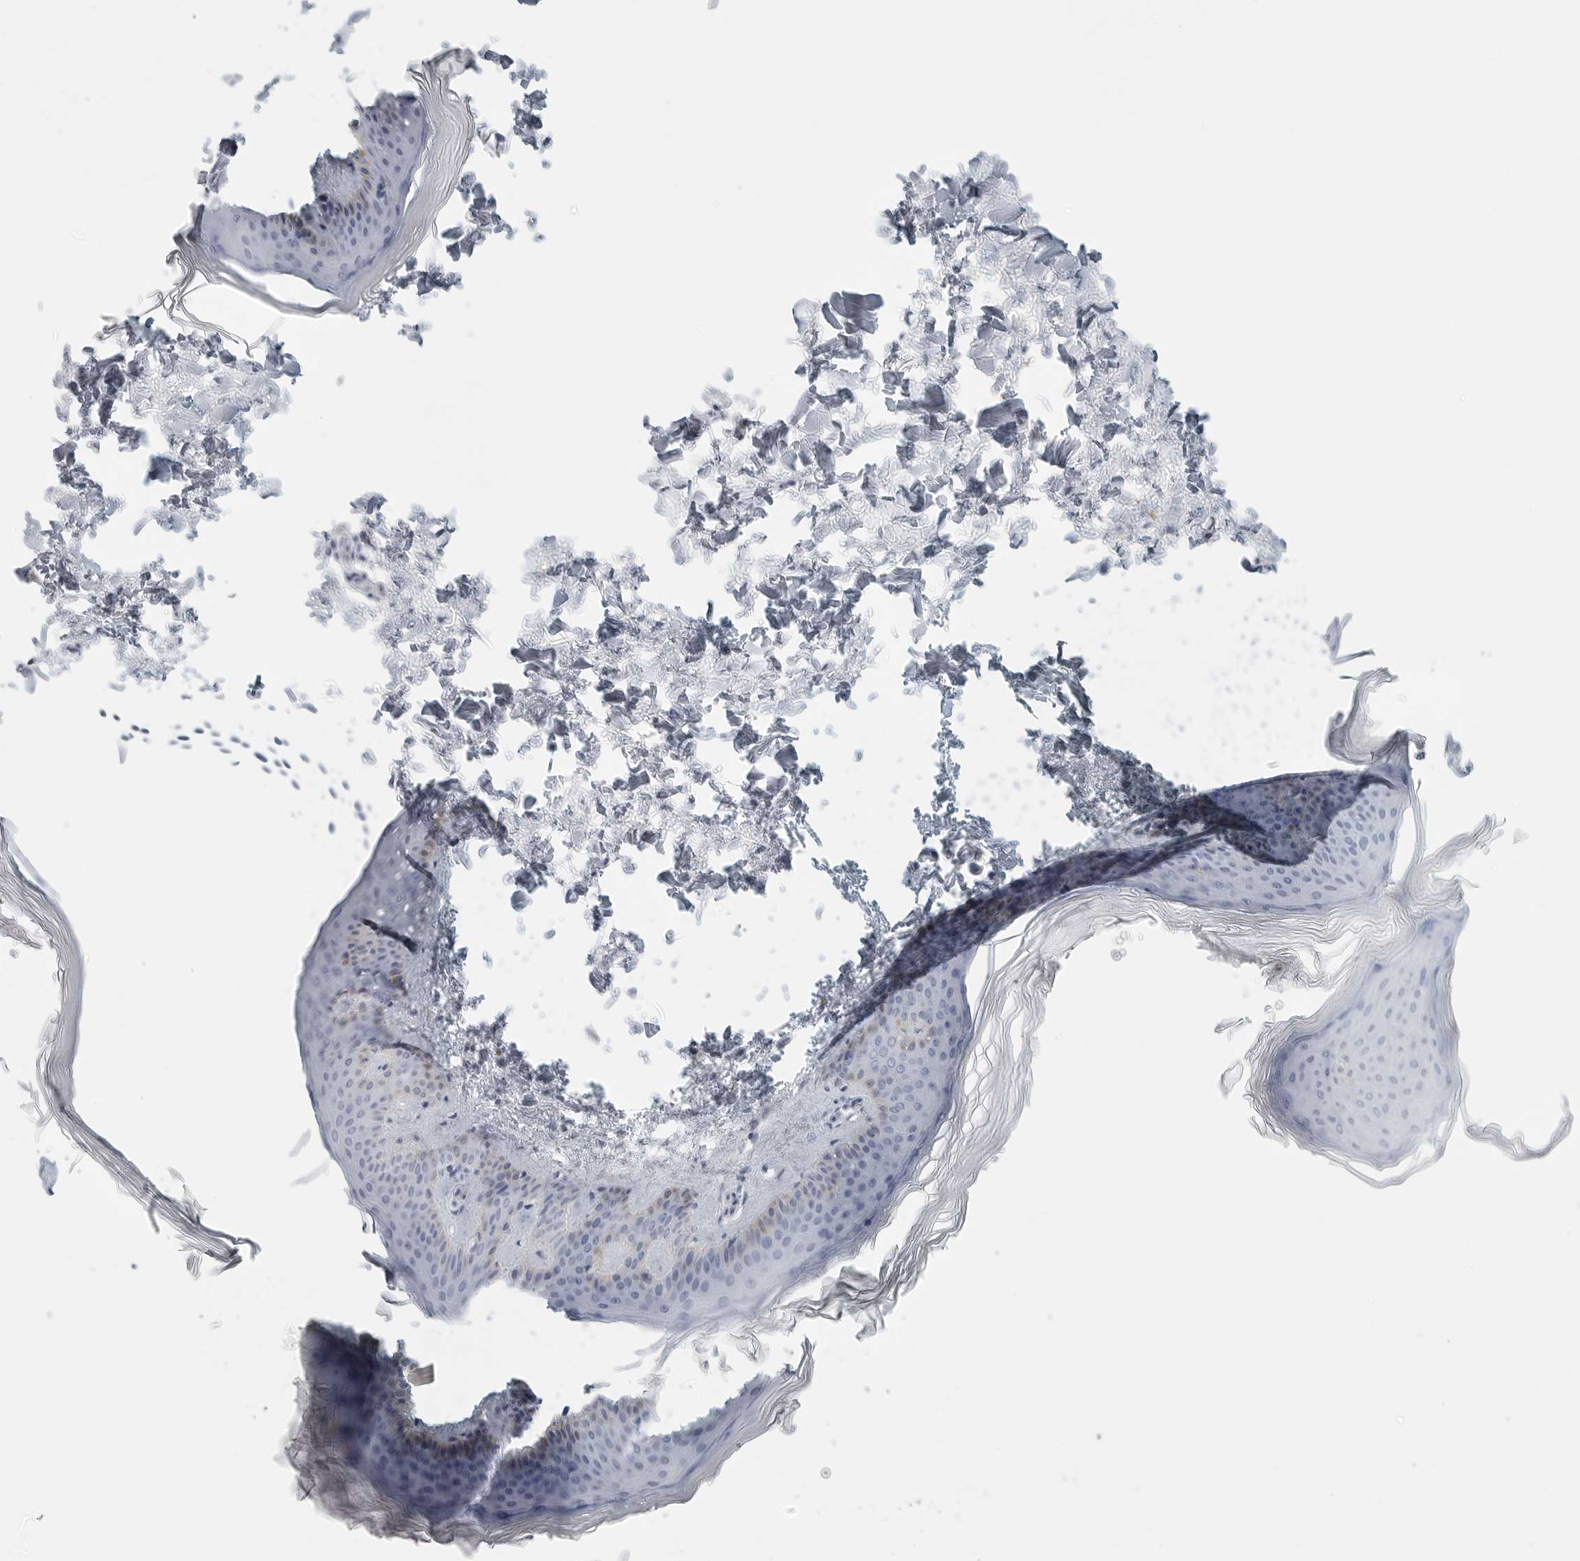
{"staining": {"intensity": "negative", "quantity": "none", "location": "none"}, "tissue": "skin", "cell_type": "Fibroblasts", "image_type": "normal", "snomed": [{"axis": "morphology", "description": "Normal tissue, NOS"}, {"axis": "topography", "description": "Skin"}], "caption": "This image is of normal skin stained with IHC to label a protein in brown with the nuclei are counter-stained blue. There is no staining in fibroblasts.", "gene": "TNR", "patient": {"sex": "female", "age": 27}}